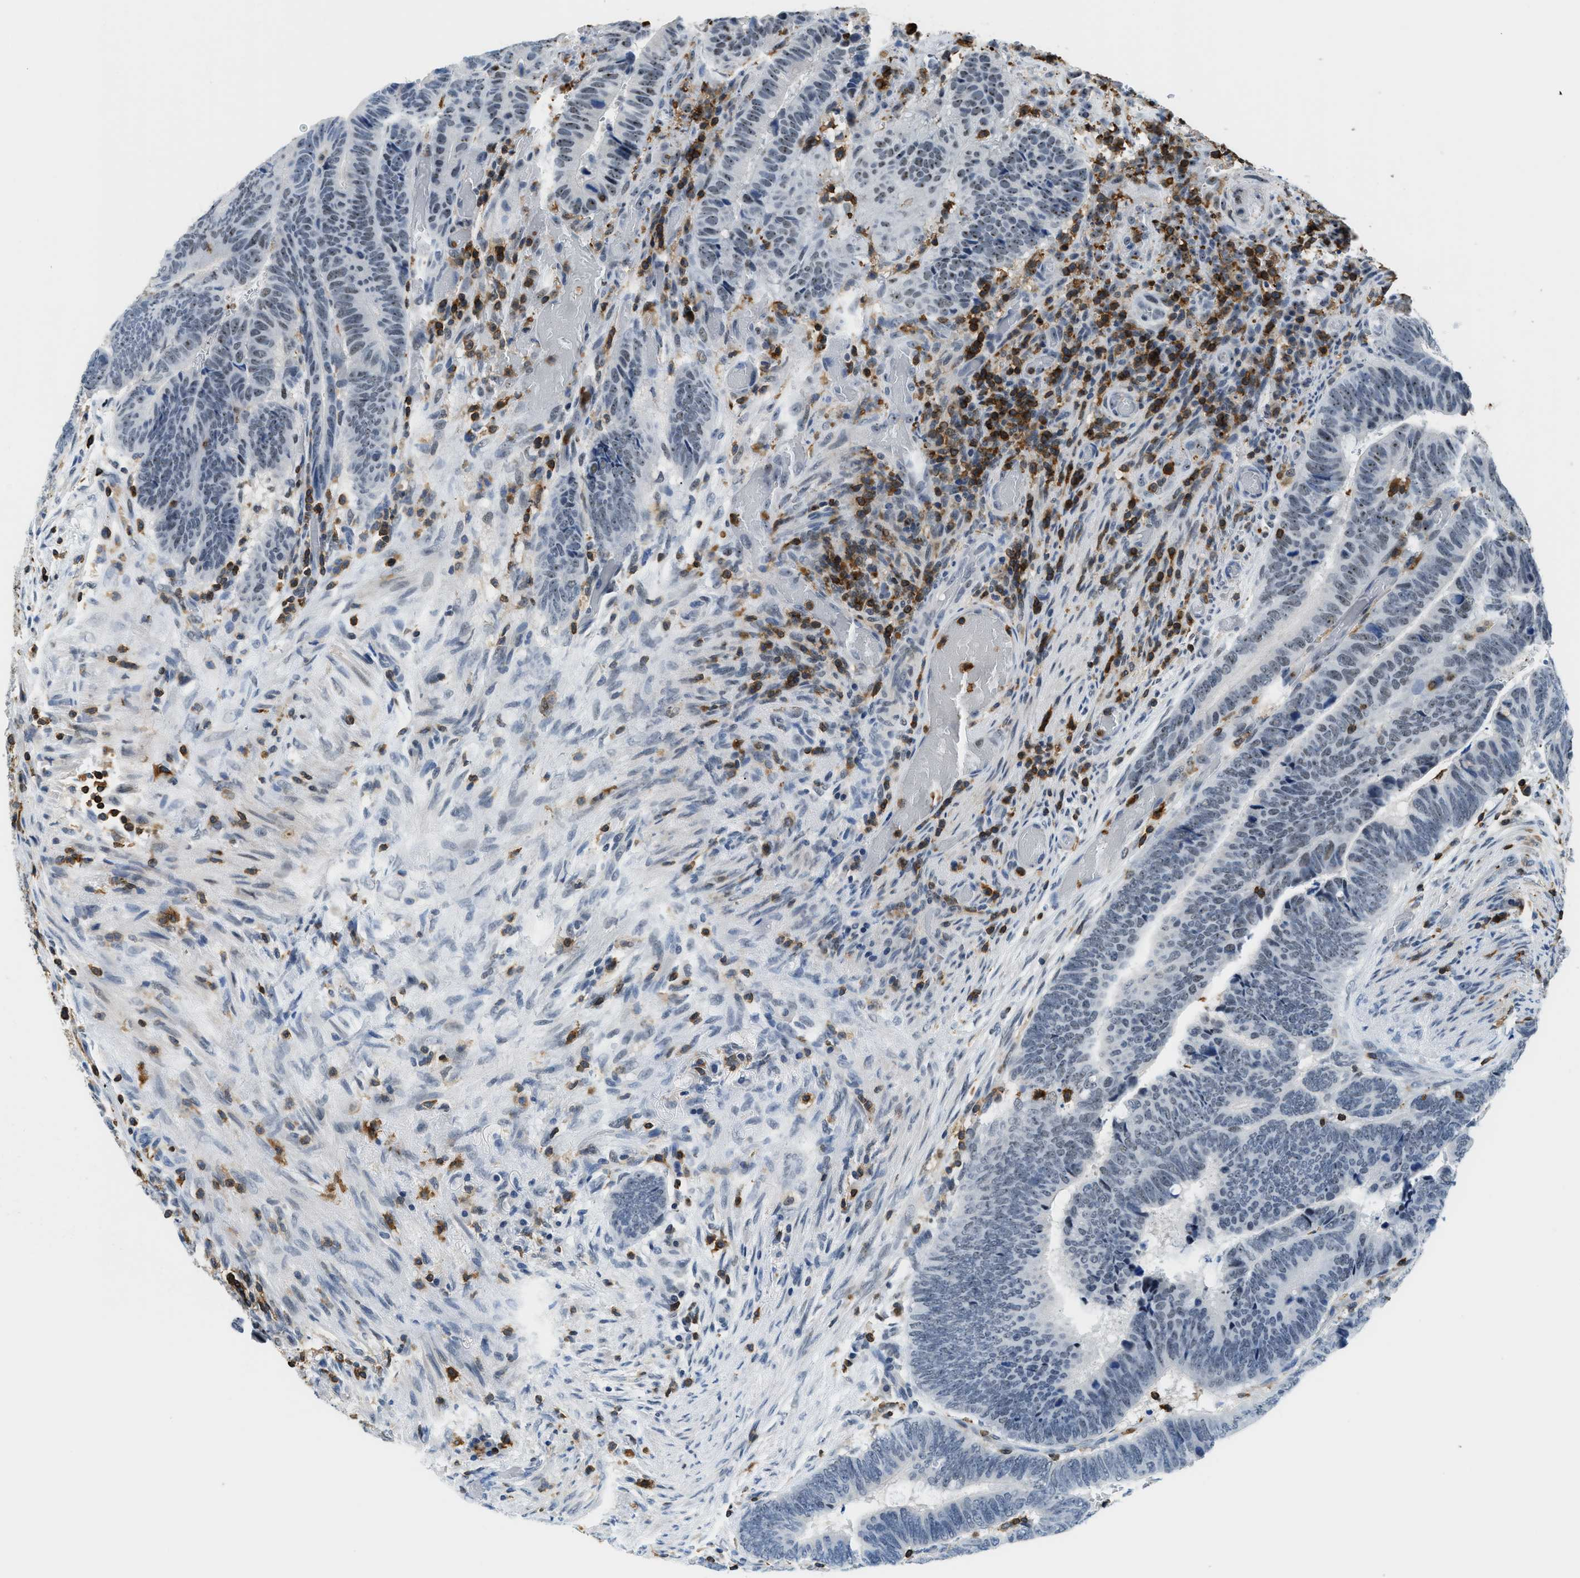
{"staining": {"intensity": "negative", "quantity": "none", "location": "none"}, "tissue": "colorectal cancer", "cell_type": "Tumor cells", "image_type": "cancer", "snomed": [{"axis": "morphology", "description": "Normal tissue, NOS"}, {"axis": "morphology", "description": "Adenocarcinoma, NOS"}, {"axis": "topography", "description": "Rectum"}], "caption": "DAB (3,3'-diaminobenzidine) immunohistochemical staining of adenocarcinoma (colorectal) reveals no significant staining in tumor cells. Brightfield microscopy of immunohistochemistry stained with DAB (3,3'-diaminobenzidine) (brown) and hematoxylin (blue), captured at high magnification.", "gene": "FAM151A", "patient": {"sex": "male", "age": 92}}